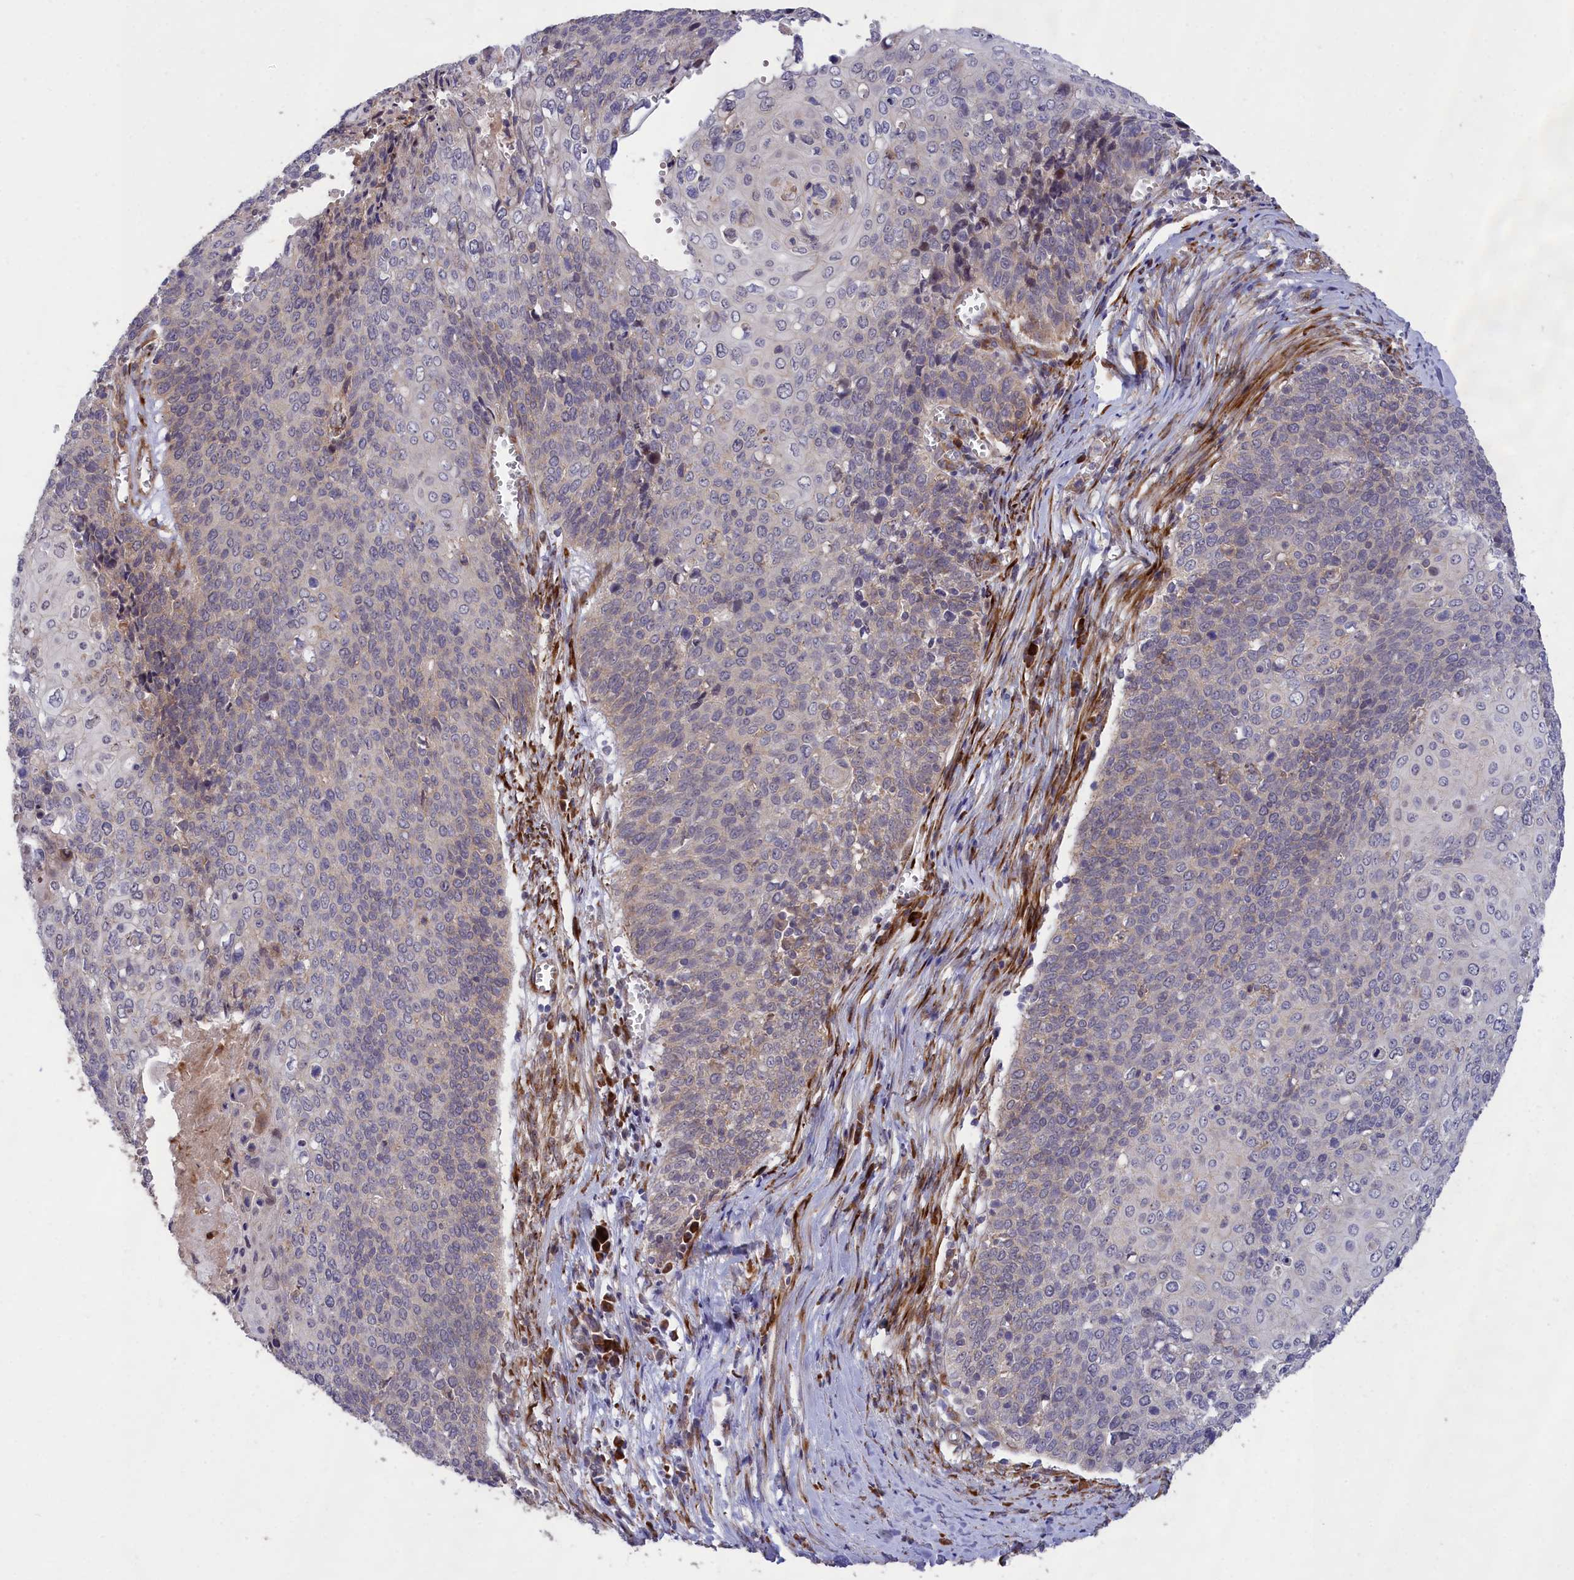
{"staining": {"intensity": "negative", "quantity": "none", "location": "none"}, "tissue": "cervical cancer", "cell_type": "Tumor cells", "image_type": "cancer", "snomed": [{"axis": "morphology", "description": "Squamous cell carcinoma, NOS"}, {"axis": "topography", "description": "Cervix"}], "caption": "Cervical squamous cell carcinoma stained for a protein using IHC displays no staining tumor cells.", "gene": "DDX60L", "patient": {"sex": "female", "age": 39}}